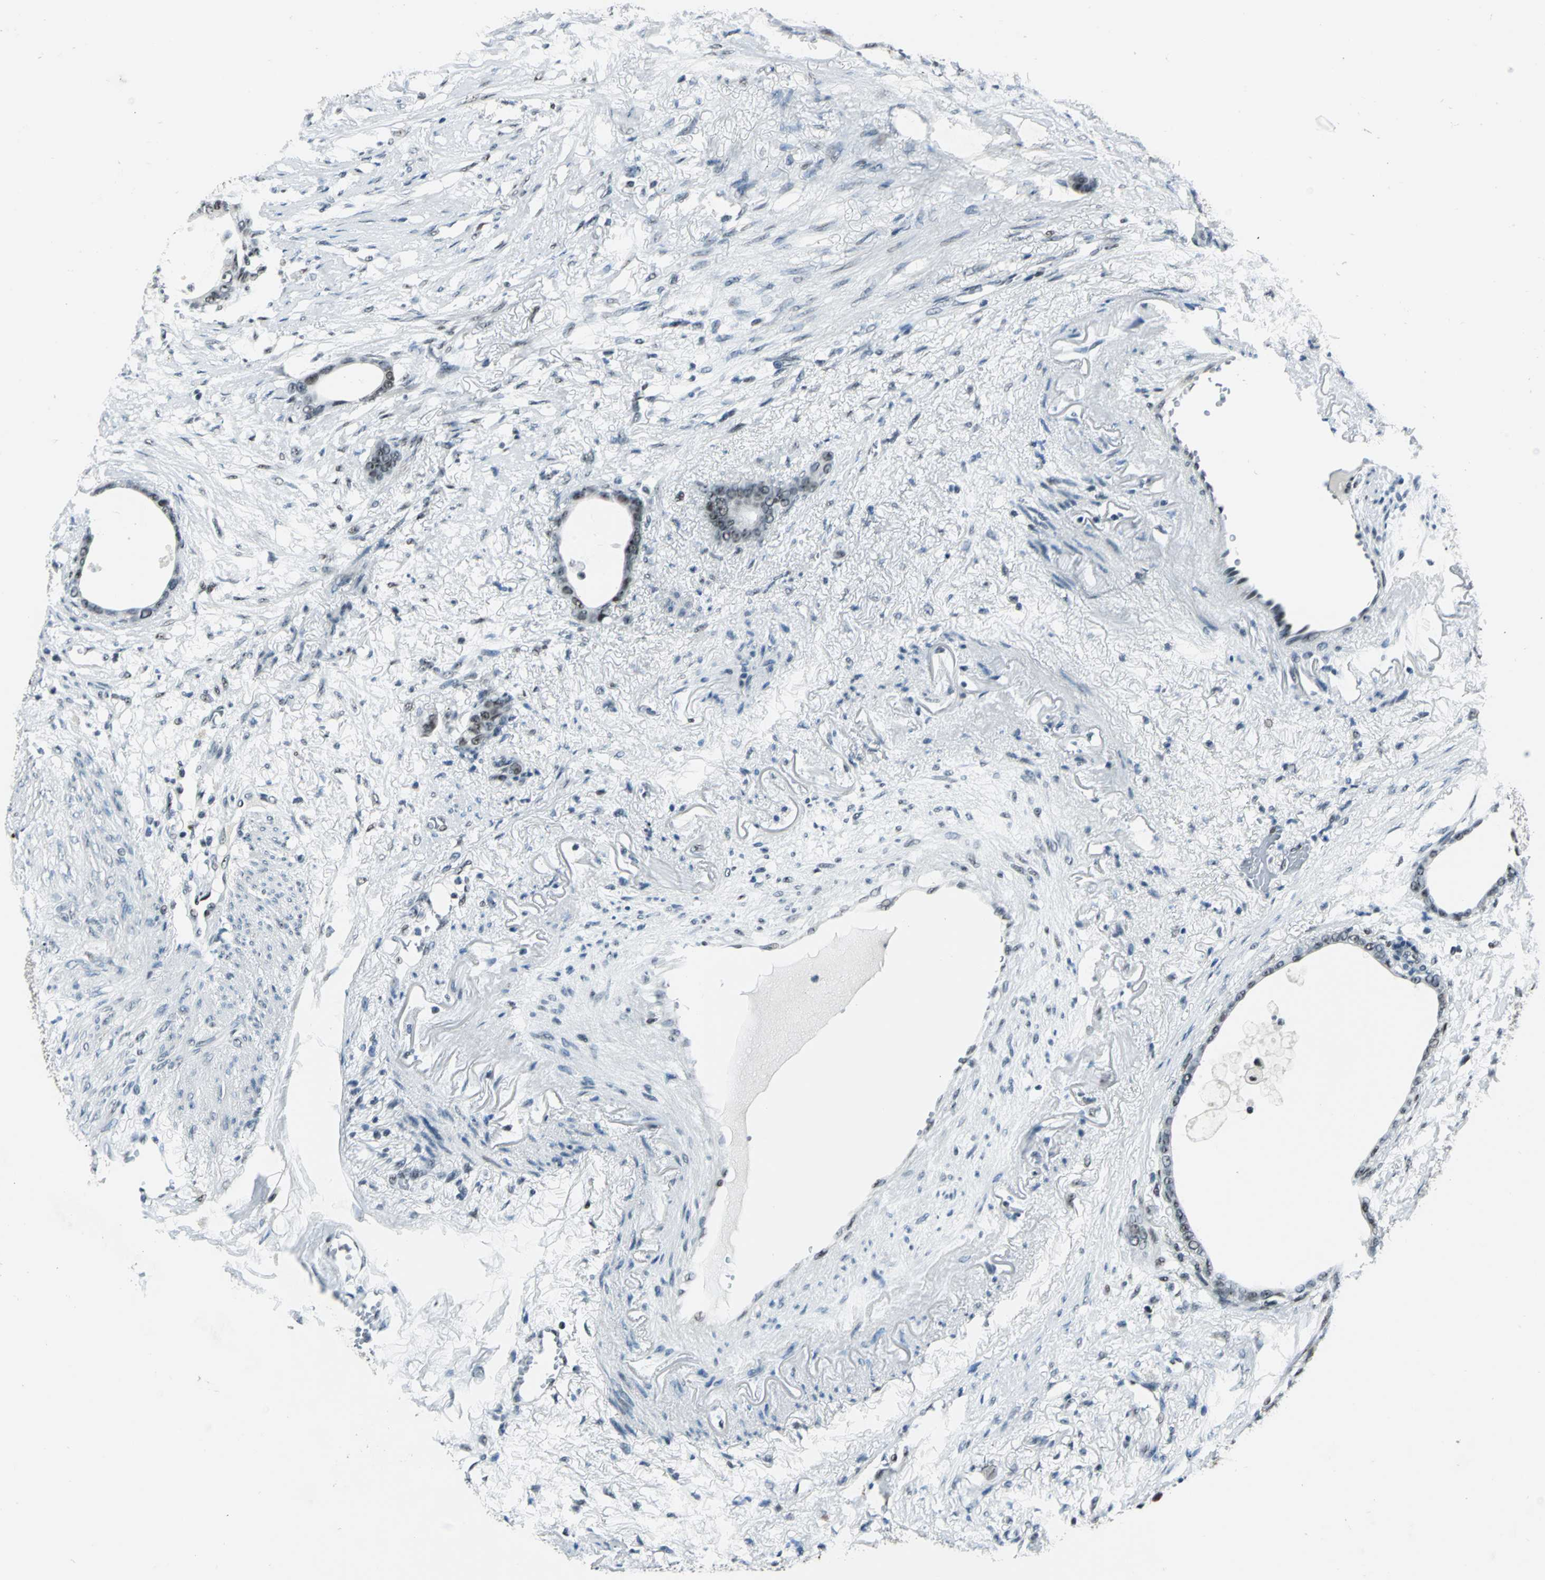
{"staining": {"intensity": "moderate", "quantity": "25%-75%", "location": "nuclear"}, "tissue": "stomach cancer", "cell_type": "Tumor cells", "image_type": "cancer", "snomed": [{"axis": "morphology", "description": "Adenocarcinoma, NOS"}, {"axis": "topography", "description": "Stomach"}], "caption": "A histopathology image of human adenocarcinoma (stomach) stained for a protein displays moderate nuclear brown staining in tumor cells.", "gene": "KAT6B", "patient": {"sex": "female", "age": 75}}